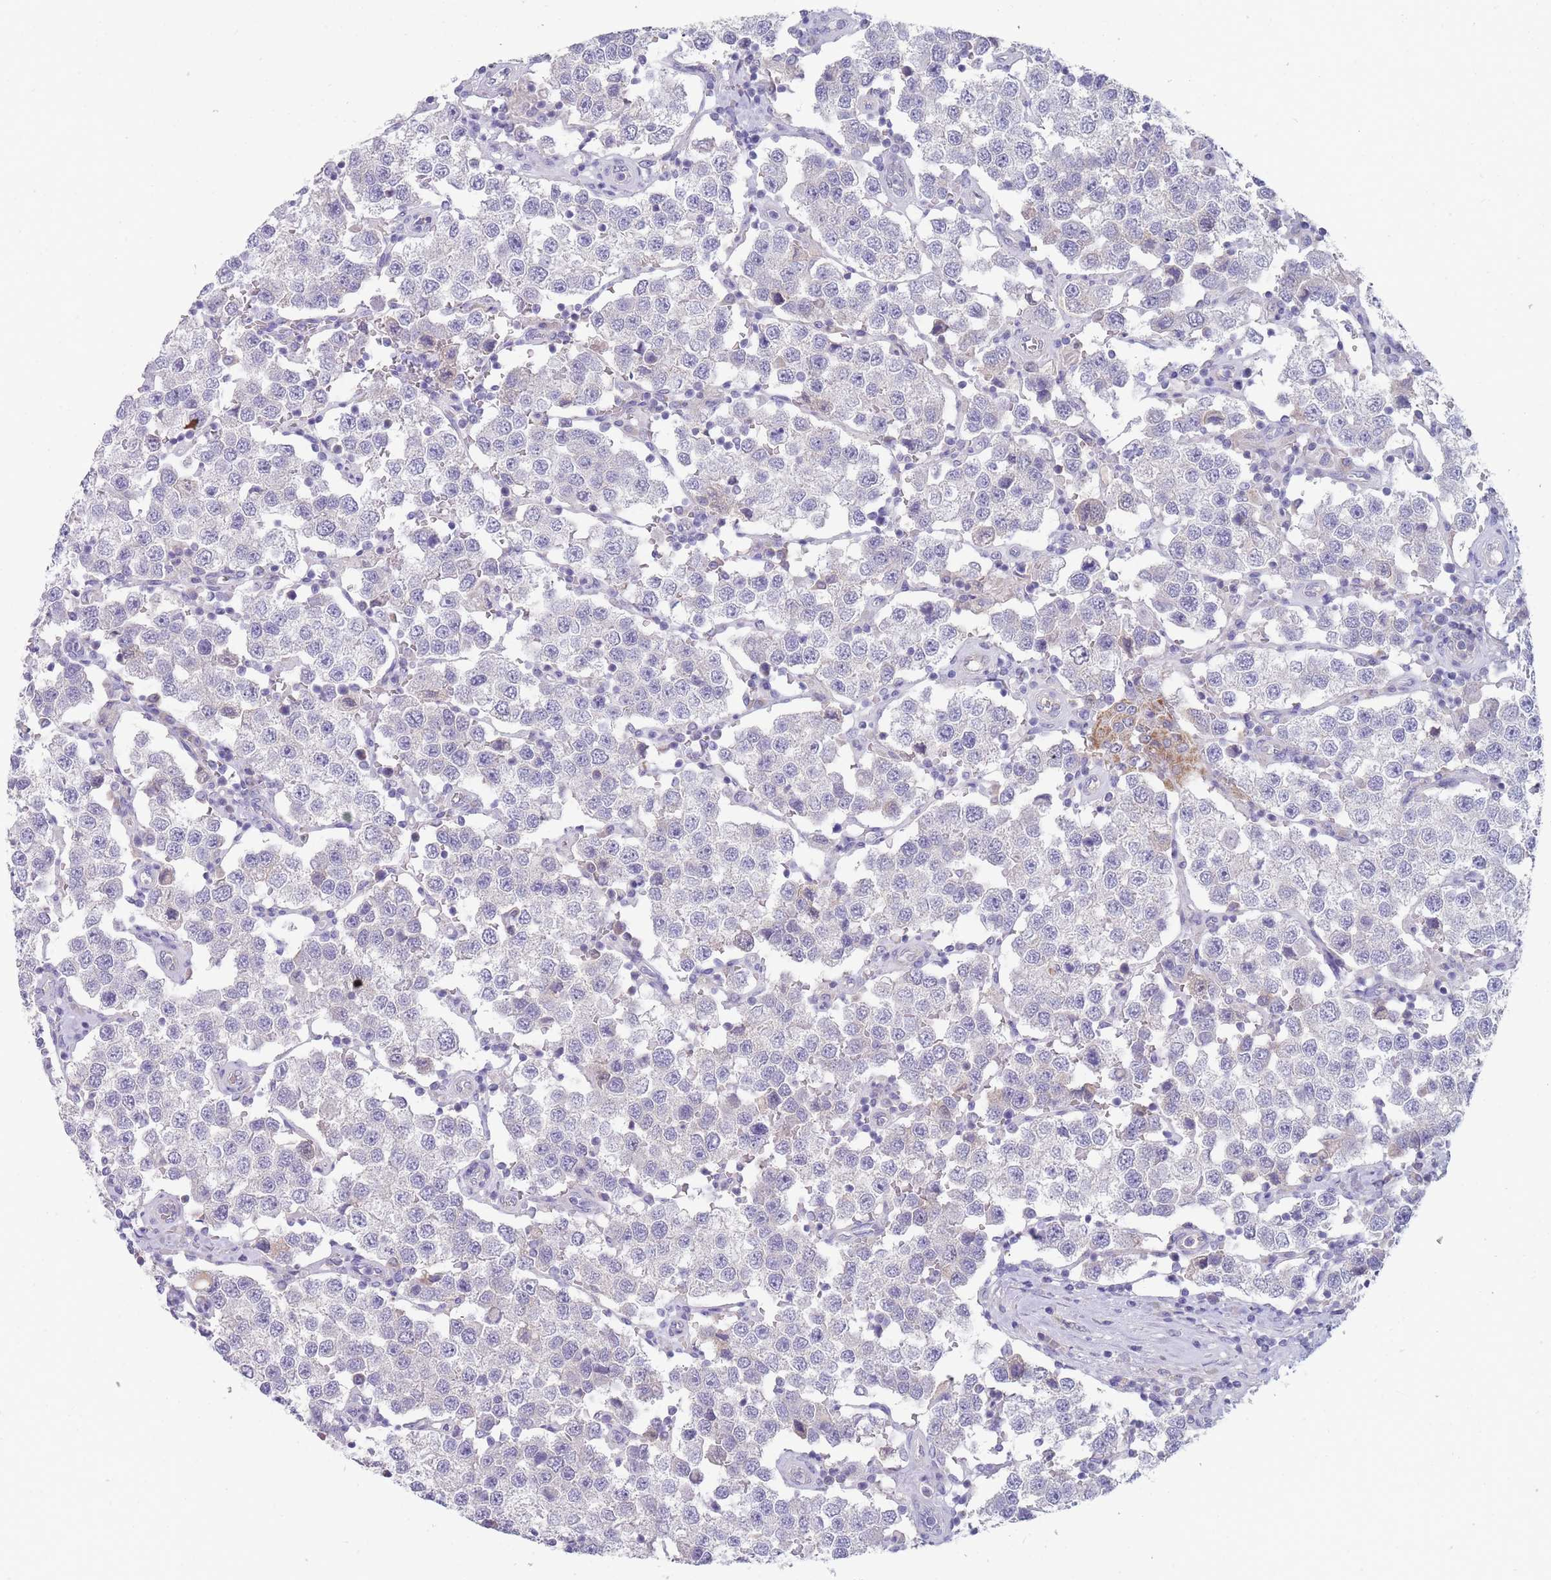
{"staining": {"intensity": "negative", "quantity": "none", "location": "none"}, "tissue": "testis cancer", "cell_type": "Tumor cells", "image_type": "cancer", "snomed": [{"axis": "morphology", "description": "Seminoma, NOS"}, {"axis": "topography", "description": "Testis"}], "caption": "A high-resolution photomicrograph shows IHC staining of testis cancer, which exhibits no significant expression in tumor cells. Nuclei are stained in blue.", "gene": "MRPS14", "patient": {"sex": "male", "age": 37}}